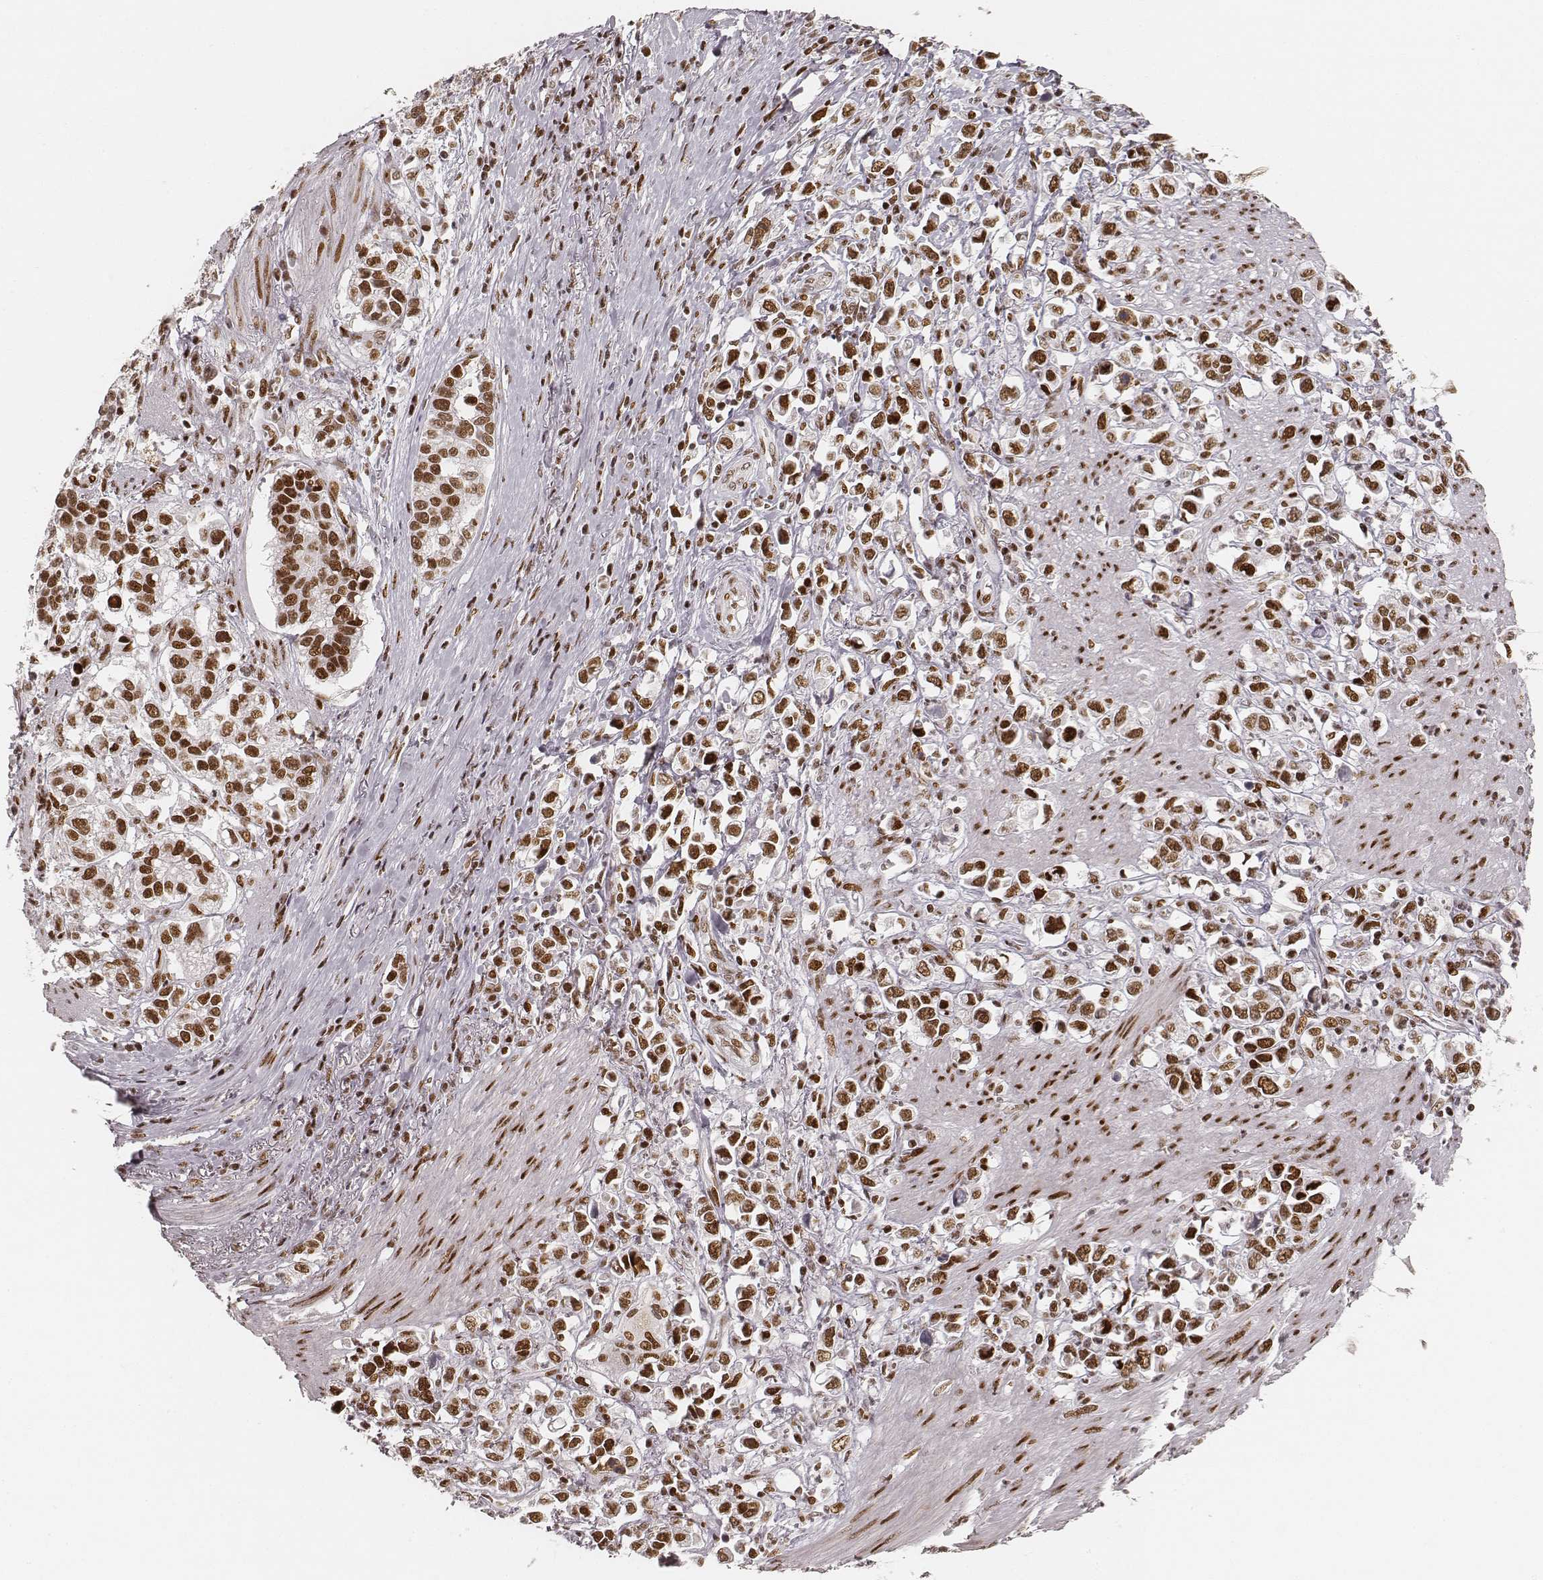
{"staining": {"intensity": "strong", "quantity": ">75%", "location": "nuclear"}, "tissue": "stomach cancer", "cell_type": "Tumor cells", "image_type": "cancer", "snomed": [{"axis": "morphology", "description": "Adenocarcinoma, NOS"}, {"axis": "topography", "description": "Stomach"}], "caption": "A micrograph showing strong nuclear positivity in approximately >75% of tumor cells in stomach cancer, as visualized by brown immunohistochemical staining.", "gene": "HNRNPC", "patient": {"sex": "male", "age": 93}}